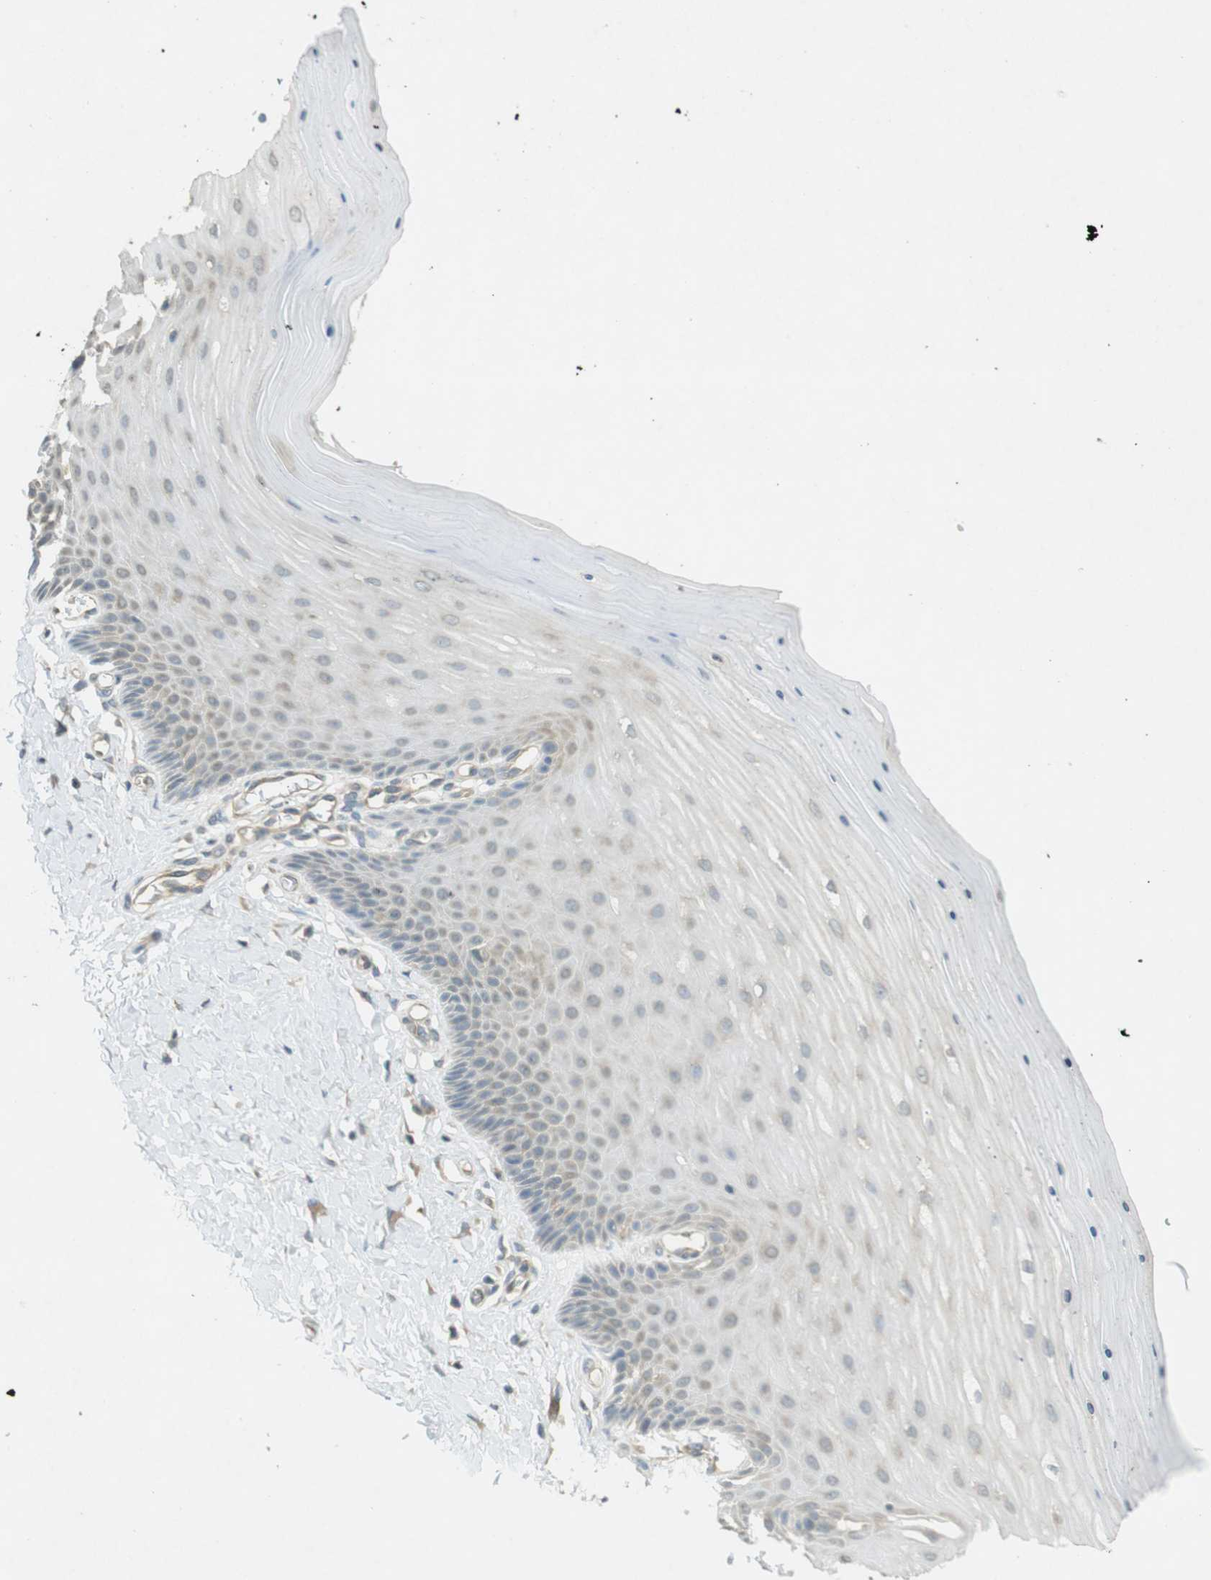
{"staining": {"intensity": "weak", "quantity": "25%-75%", "location": "cytoplasmic/membranous"}, "tissue": "cervix", "cell_type": "Squamous epithelial cells", "image_type": "normal", "snomed": [{"axis": "morphology", "description": "Normal tissue, NOS"}, {"axis": "topography", "description": "Cervix"}], "caption": "DAB immunohistochemical staining of unremarkable human cervix exhibits weak cytoplasmic/membranous protein positivity in approximately 25%-75% of squamous epithelial cells.", "gene": "KIF5B", "patient": {"sex": "female", "age": 55}}